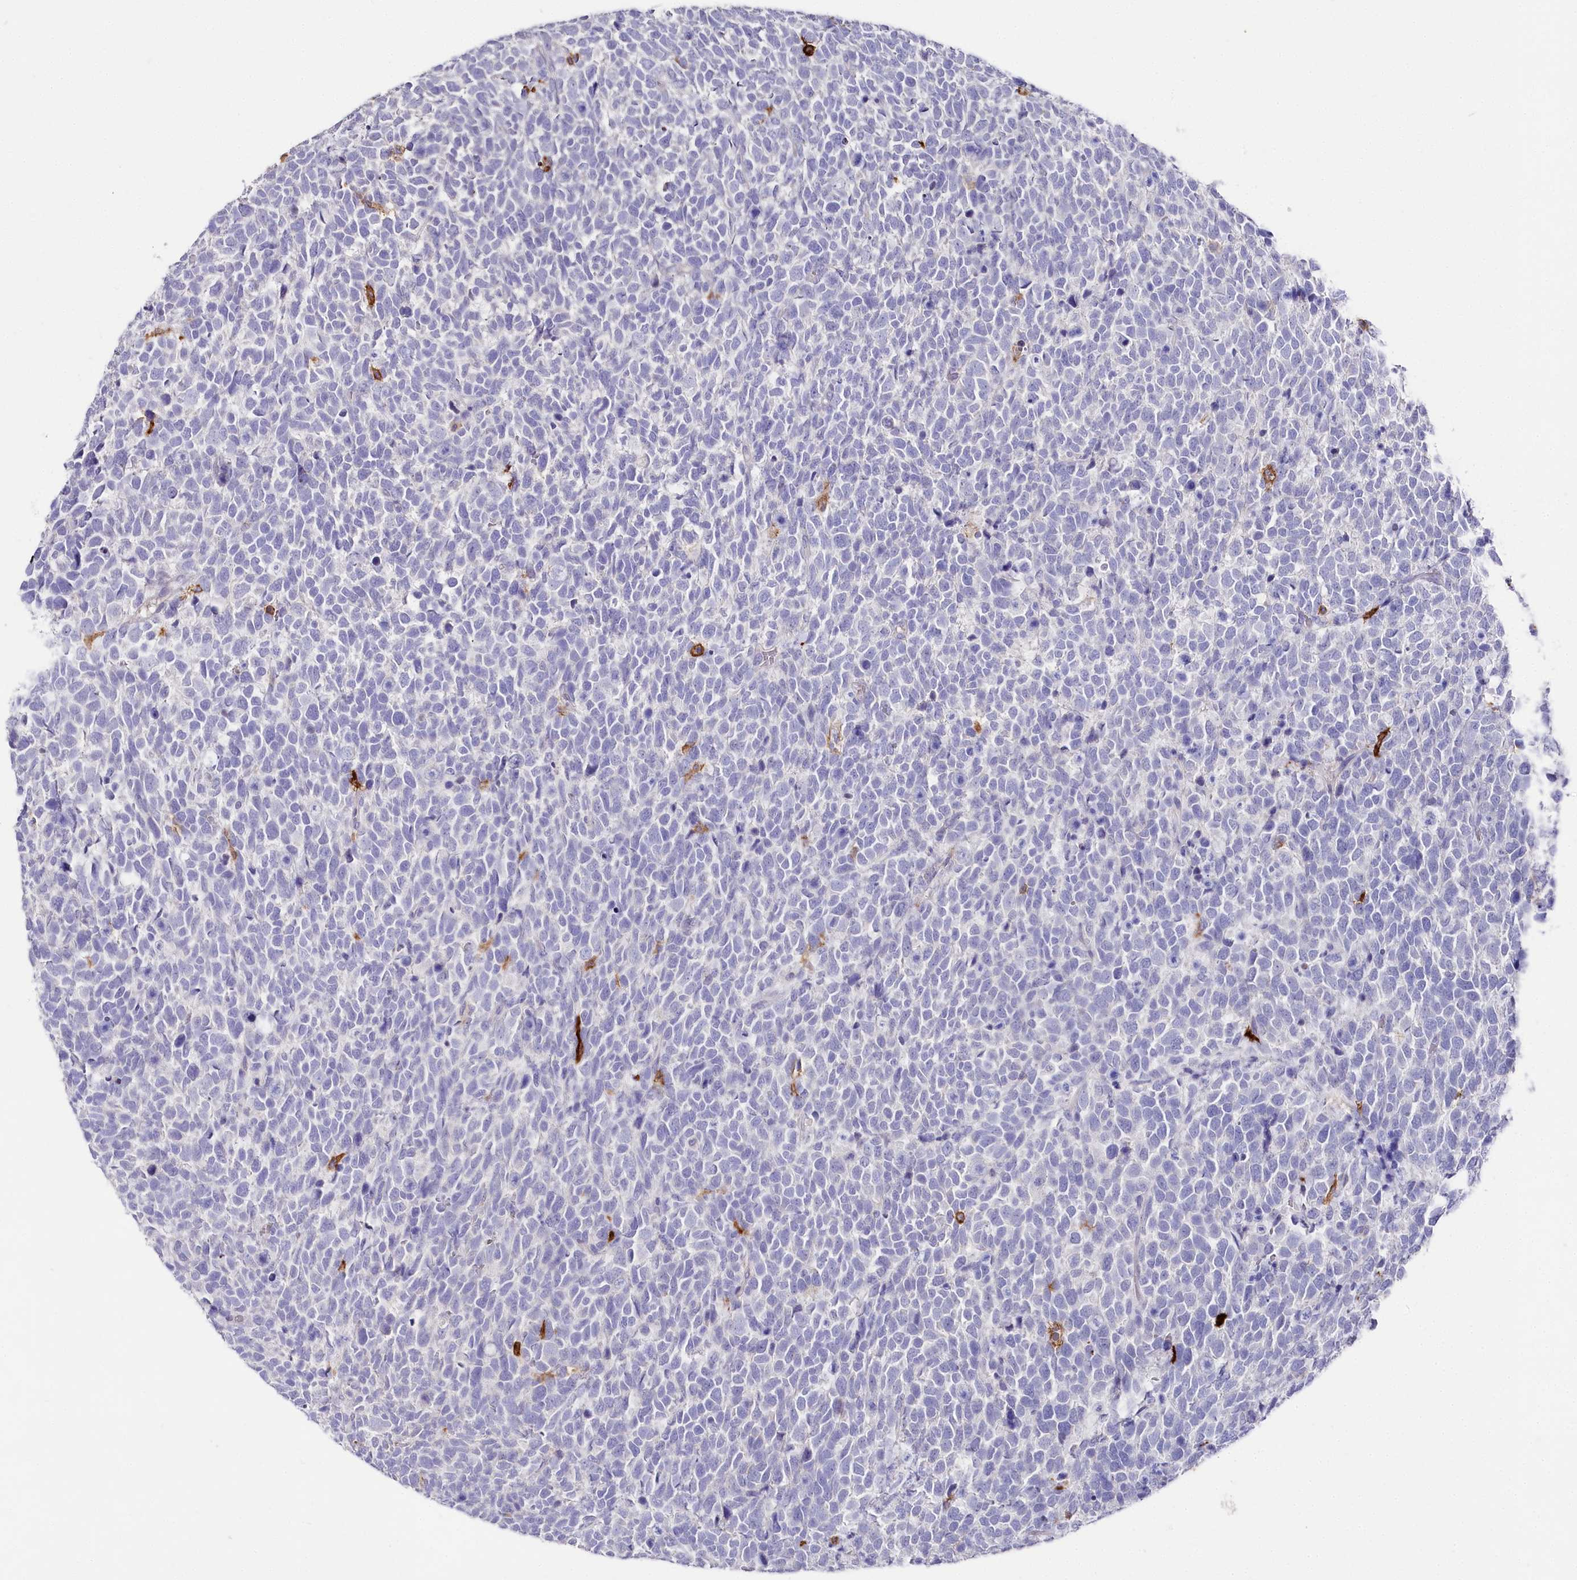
{"staining": {"intensity": "negative", "quantity": "none", "location": "none"}, "tissue": "urothelial cancer", "cell_type": "Tumor cells", "image_type": "cancer", "snomed": [{"axis": "morphology", "description": "Urothelial carcinoma, High grade"}, {"axis": "topography", "description": "Urinary bladder"}], "caption": "Tumor cells show no significant protein staining in urothelial cancer.", "gene": "CLEC4M", "patient": {"sex": "female", "age": 82}}